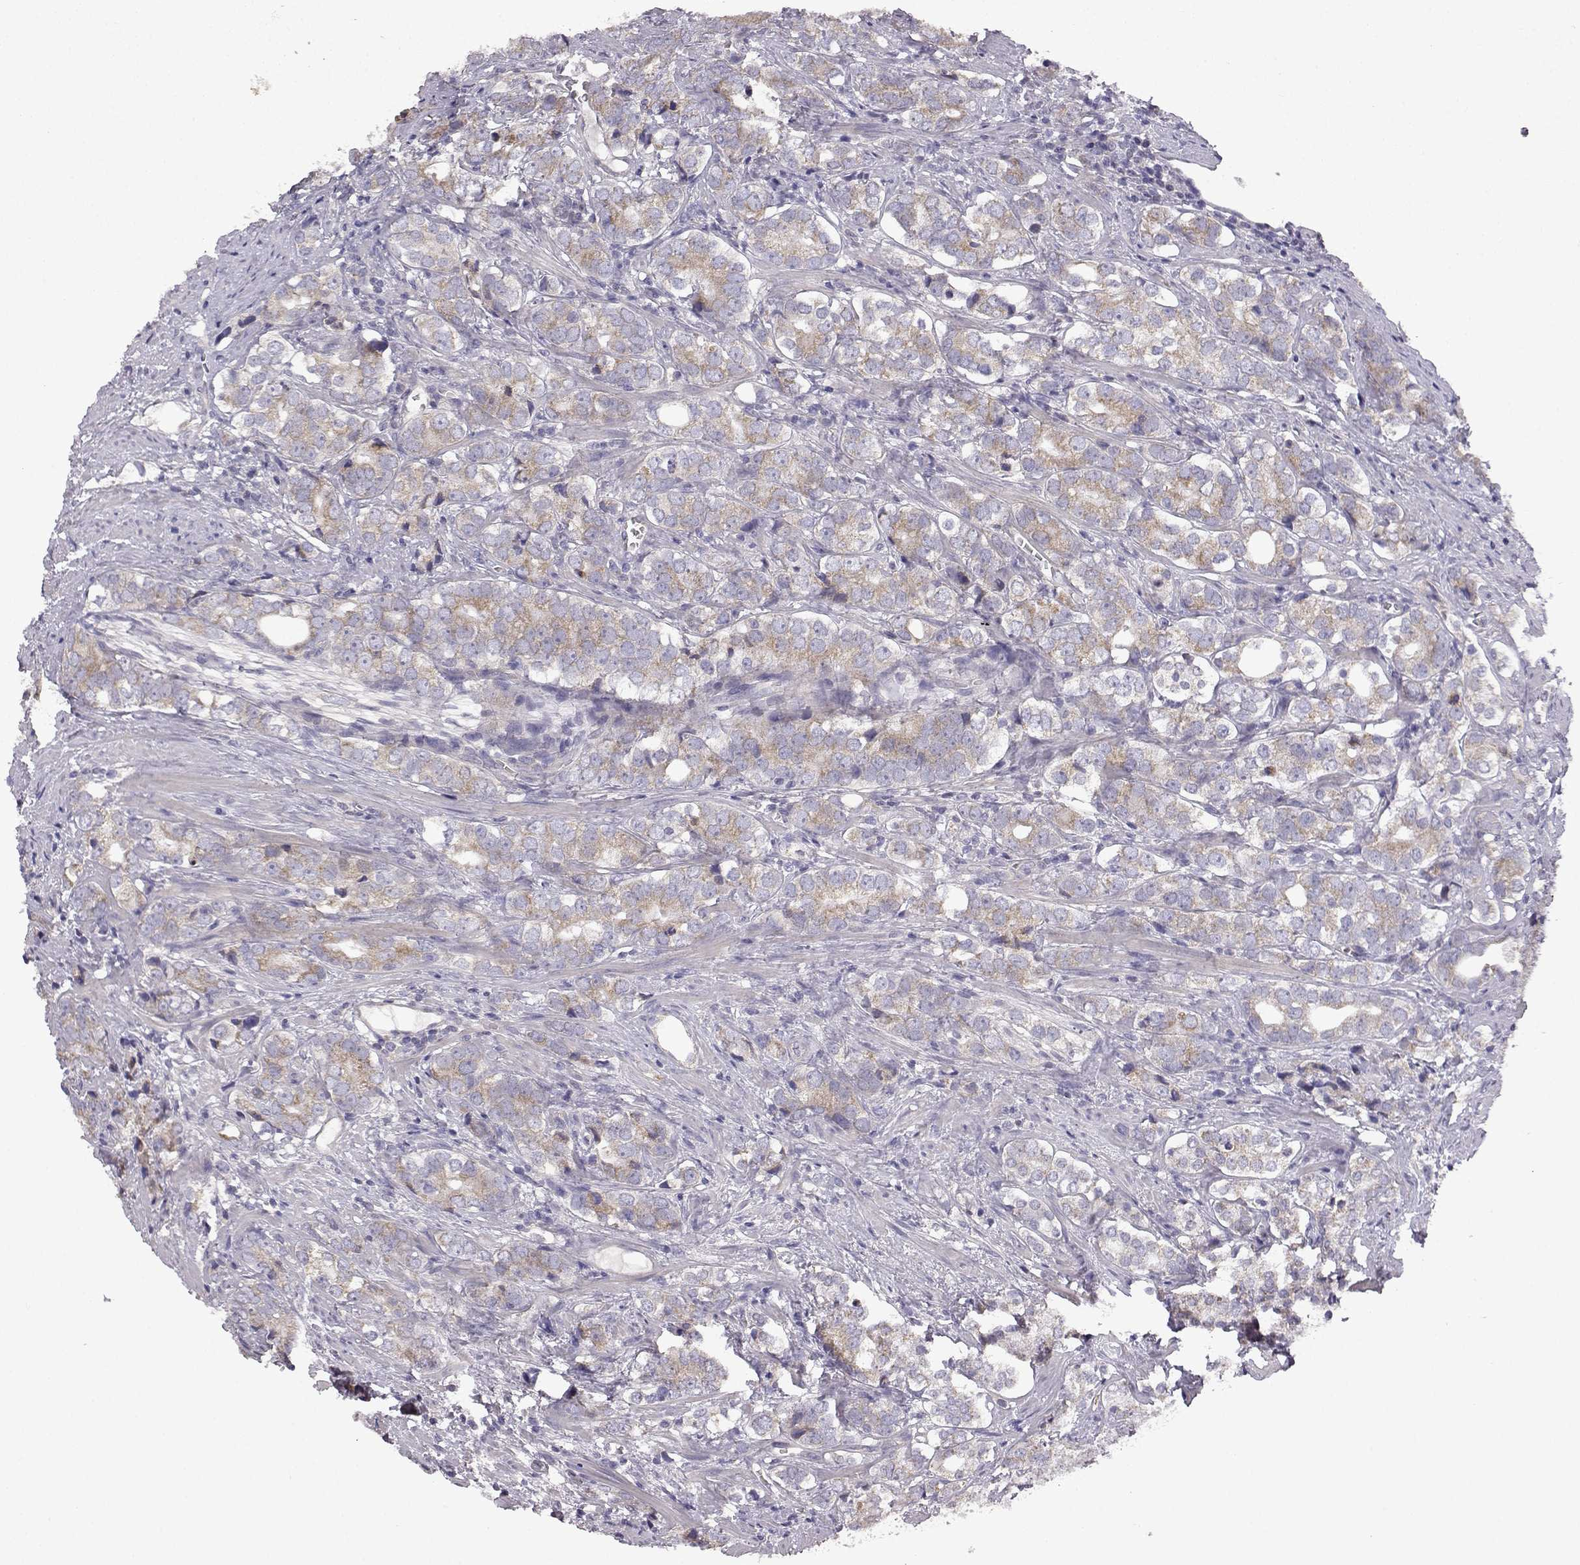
{"staining": {"intensity": "weak", "quantity": "25%-75%", "location": "cytoplasmic/membranous"}, "tissue": "prostate cancer", "cell_type": "Tumor cells", "image_type": "cancer", "snomed": [{"axis": "morphology", "description": "Adenocarcinoma, NOS"}, {"axis": "topography", "description": "Prostate and seminal vesicle, NOS"}], "caption": "Human adenocarcinoma (prostate) stained for a protein (brown) demonstrates weak cytoplasmic/membranous positive positivity in about 25%-75% of tumor cells.", "gene": "DDC", "patient": {"sex": "male", "age": 63}}